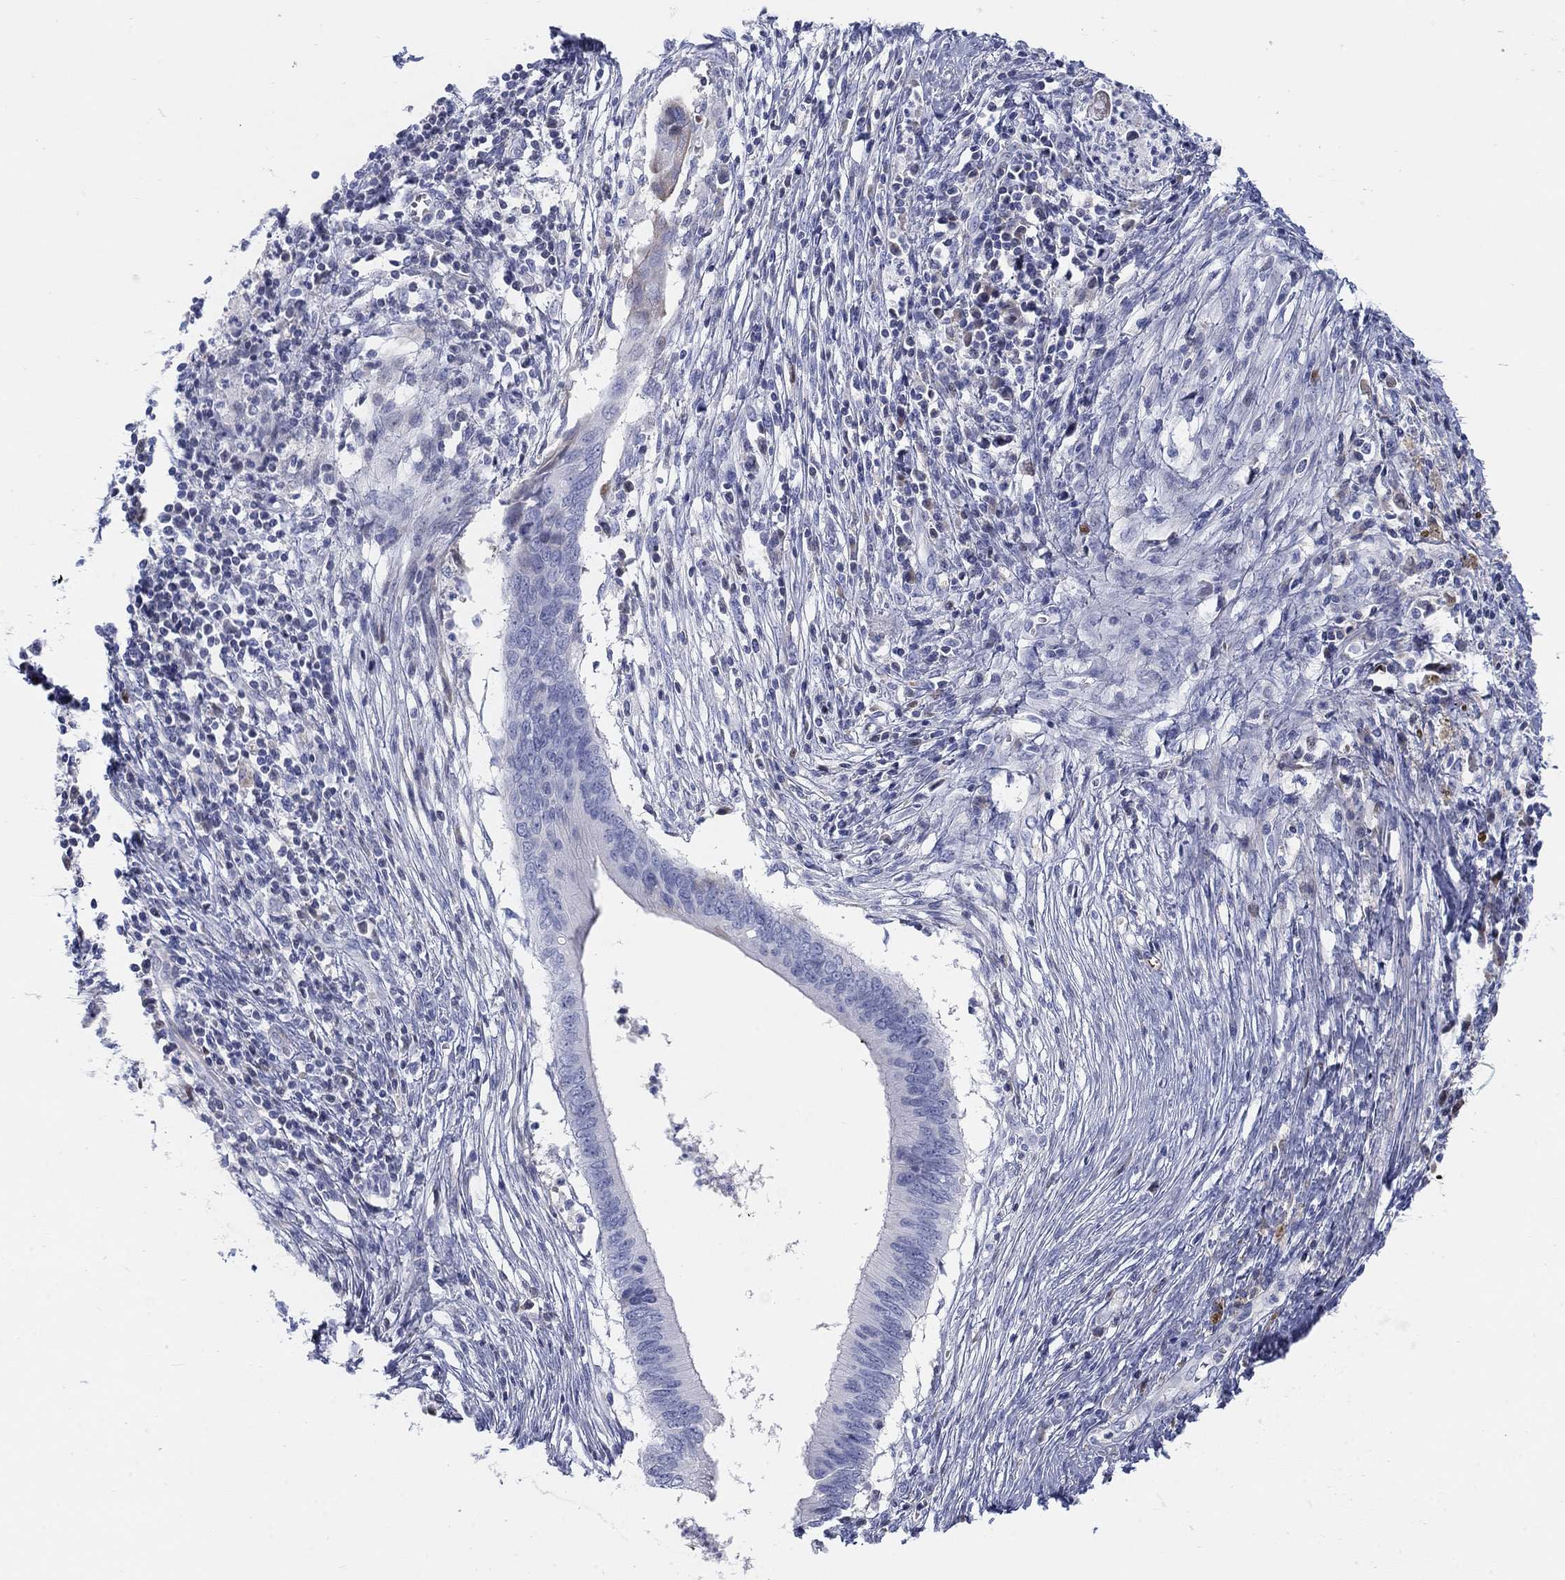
{"staining": {"intensity": "negative", "quantity": "none", "location": "none"}, "tissue": "cervical cancer", "cell_type": "Tumor cells", "image_type": "cancer", "snomed": [{"axis": "morphology", "description": "Adenocarcinoma, NOS"}, {"axis": "topography", "description": "Cervix"}], "caption": "An IHC histopathology image of cervical cancer (adenocarcinoma) is shown. There is no staining in tumor cells of cervical cancer (adenocarcinoma).", "gene": "HEATR4", "patient": {"sex": "female", "age": 42}}